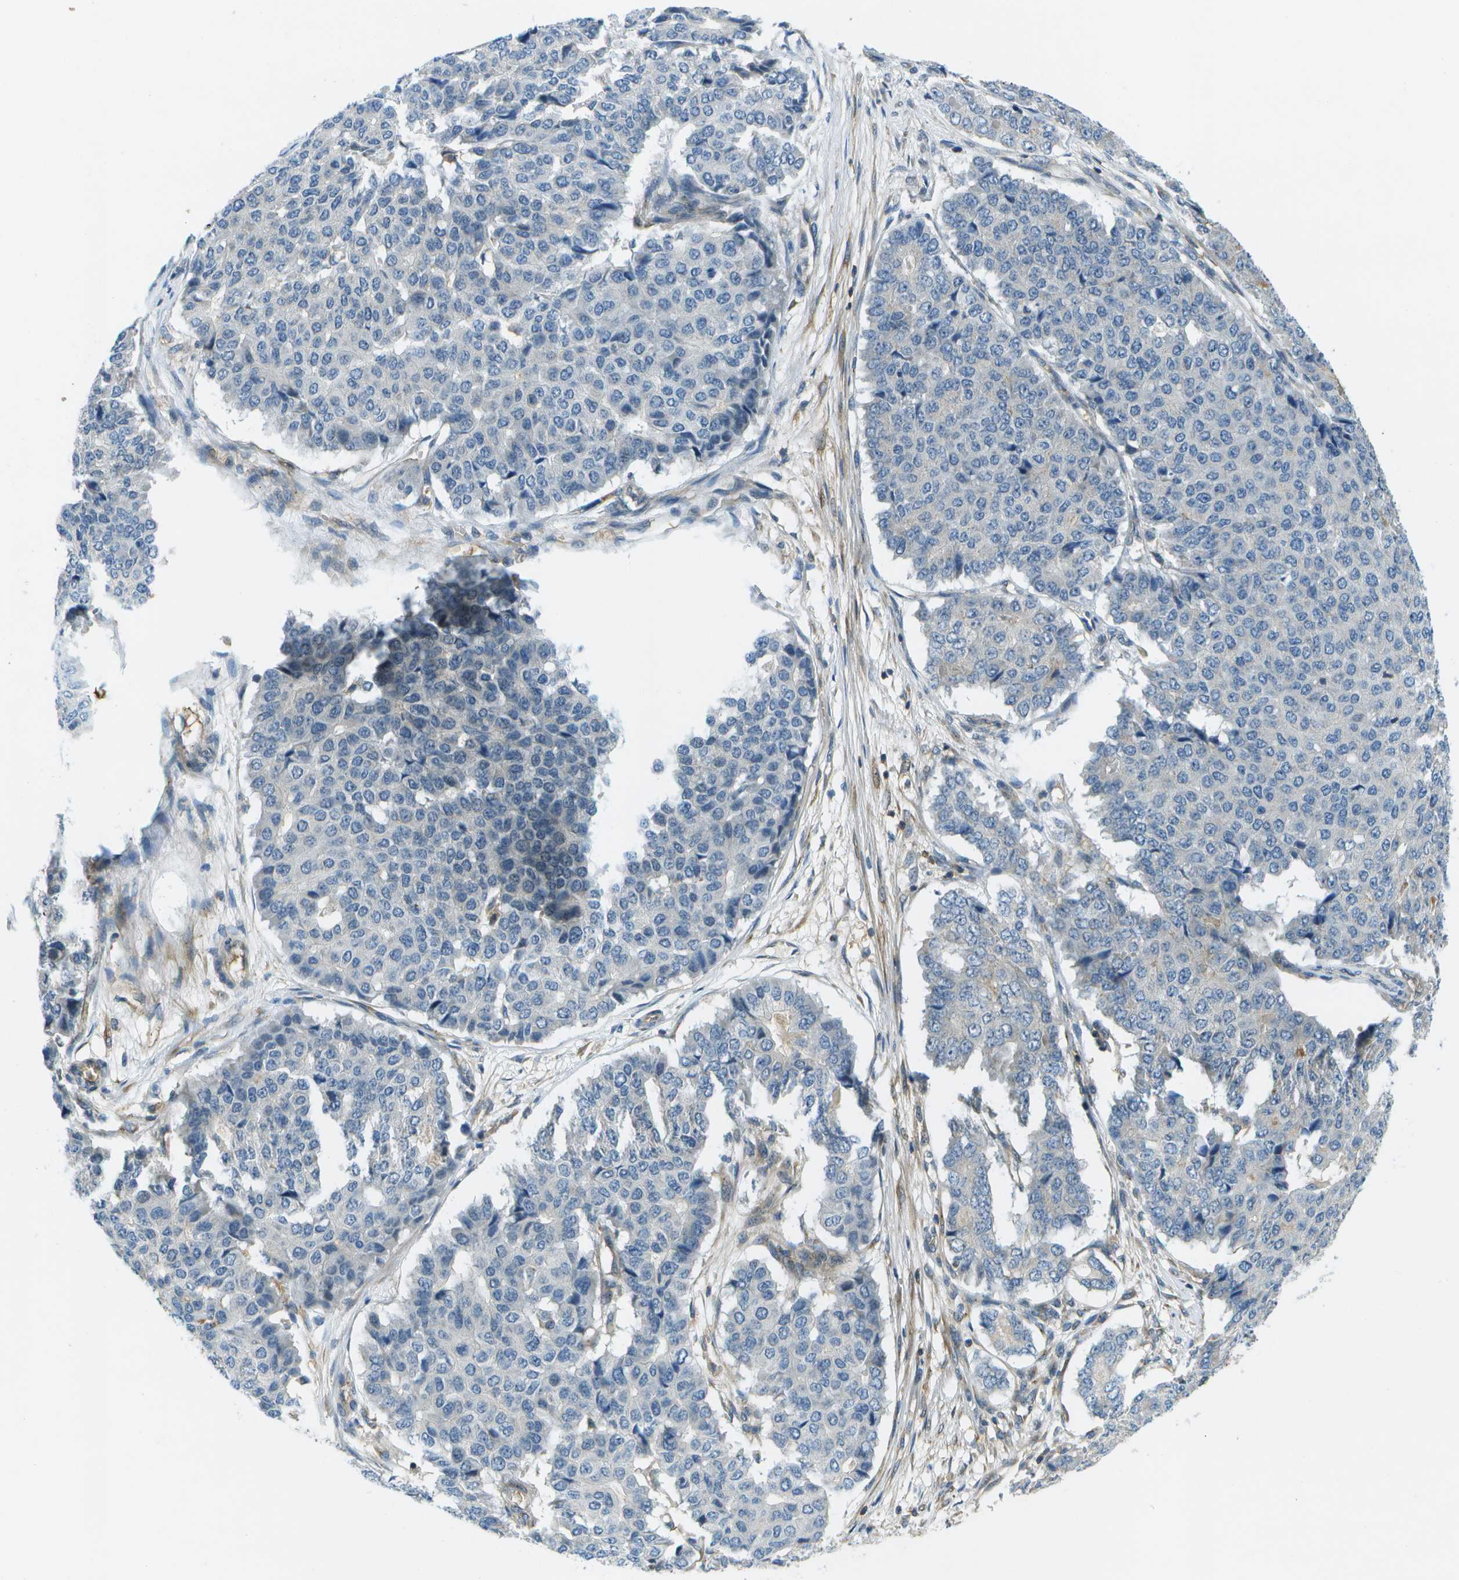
{"staining": {"intensity": "negative", "quantity": "none", "location": "none"}, "tissue": "pancreatic cancer", "cell_type": "Tumor cells", "image_type": "cancer", "snomed": [{"axis": "morphology", "description": "Adenocarcinoma, NOS"}, {"axis": "topography", "description": "Pancreas"}], "caption": "An immunohistochemistry (IHC) micrograph of adenocarcinoma (pancreatic) is shown. There is no staining in tumor cells of adenocarcinoma (pancreatic).", "gene": "CTIF", "patient": {"sex": "male", "age": 50}}